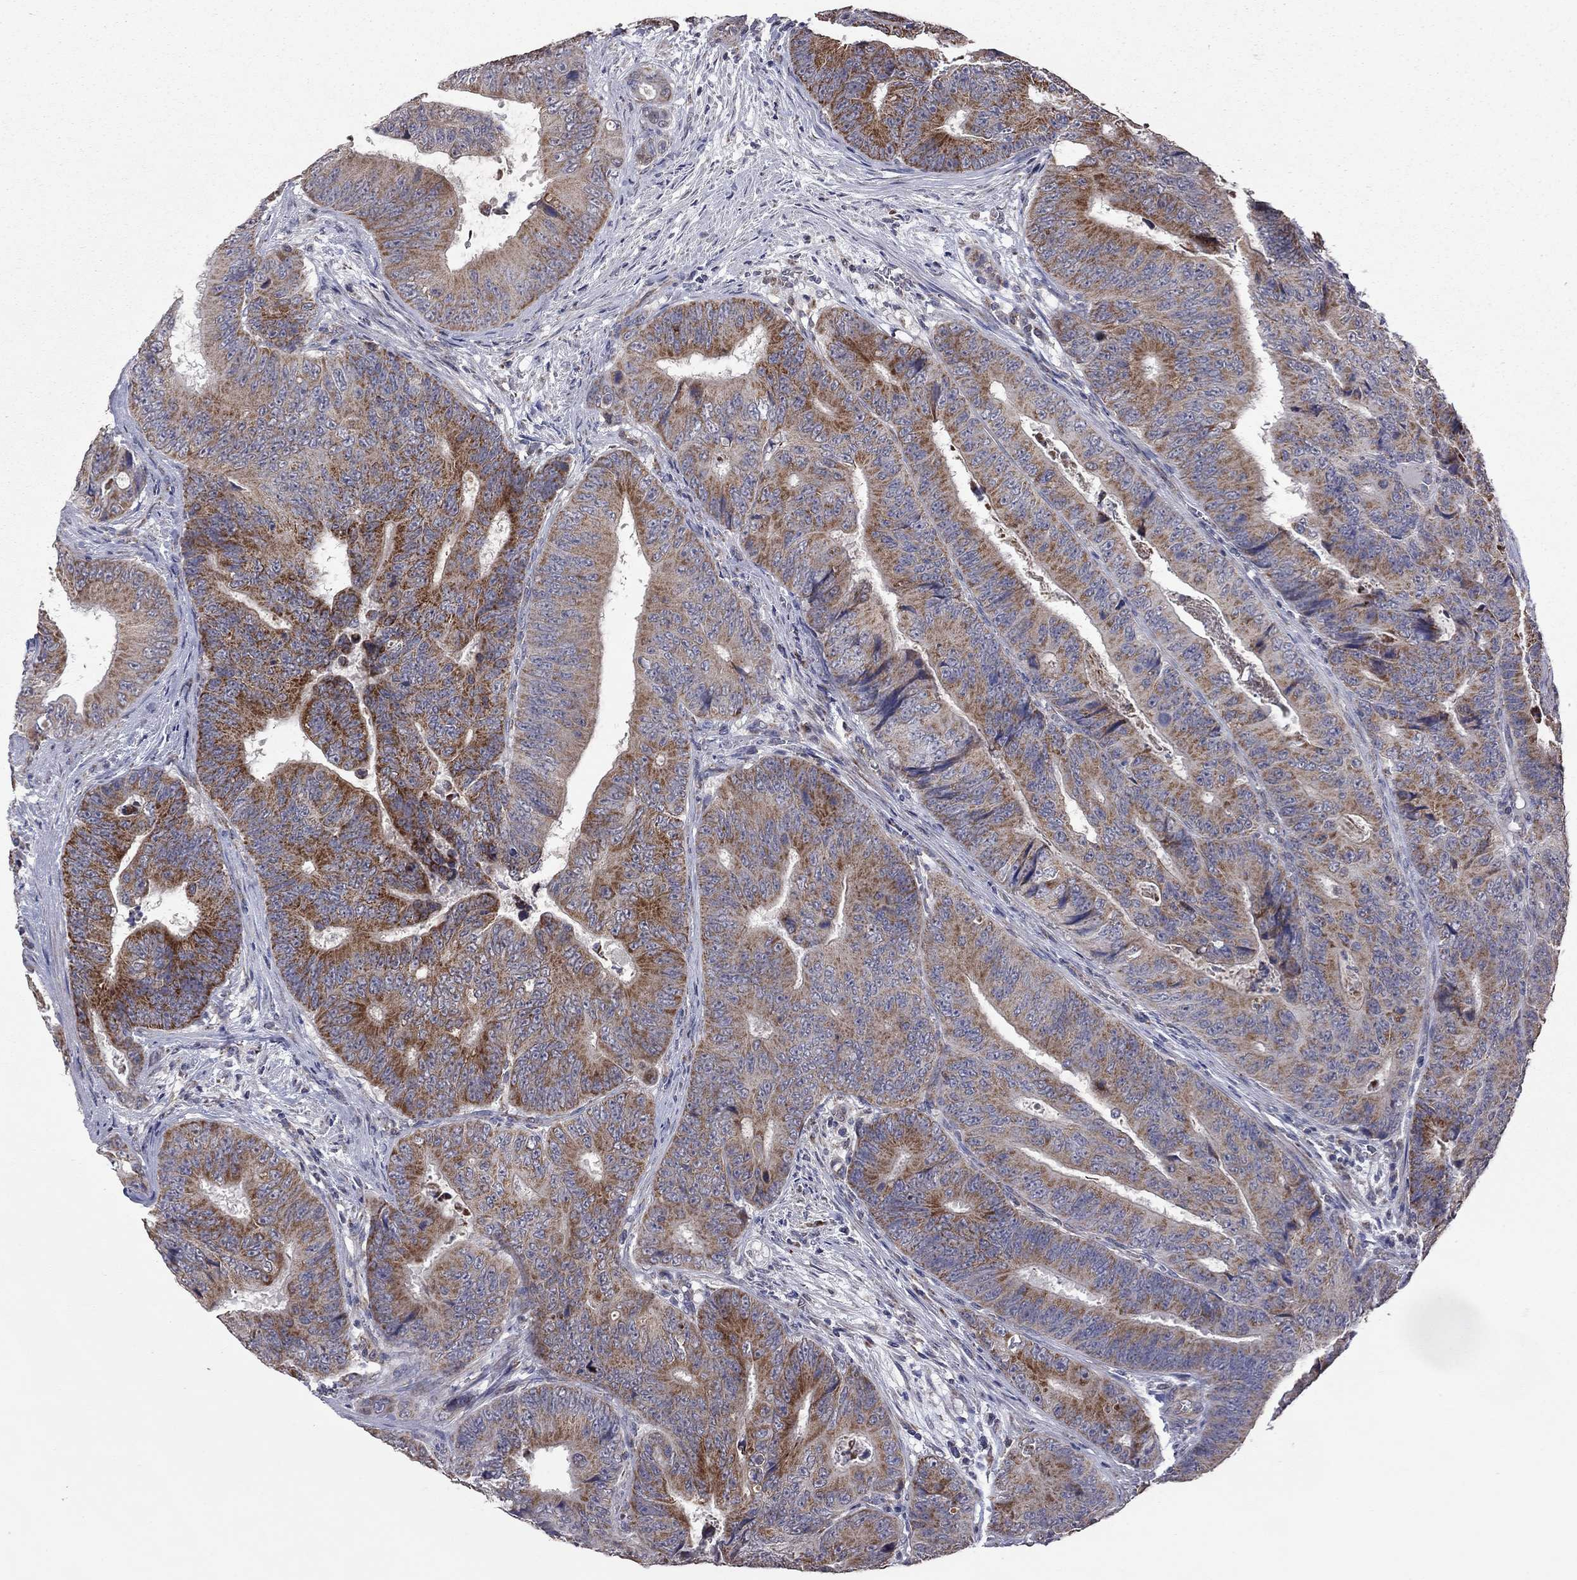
{"staining": {"intensity": "strong", "quantity": "25%-75%", "location": "cytoplasmic/membranous"}, "tissue": "colorectal cancer", "cell_type": "Tumor cells", "image_type": "cancer", "snomed": [{"axis": "morphology", "description": "Adenocarcinoma, NOS"}, {"axis": "topography", "description": "Colon"}], "caption": "Colorectal cancer tissue shows strong cytoplasmic/membranous staining in approximately 25%-75% of tumor cells, visualized by immunohistochemistry.", "gene": "NDUFB1", "patient": {"sex": "female", "age": 48}}